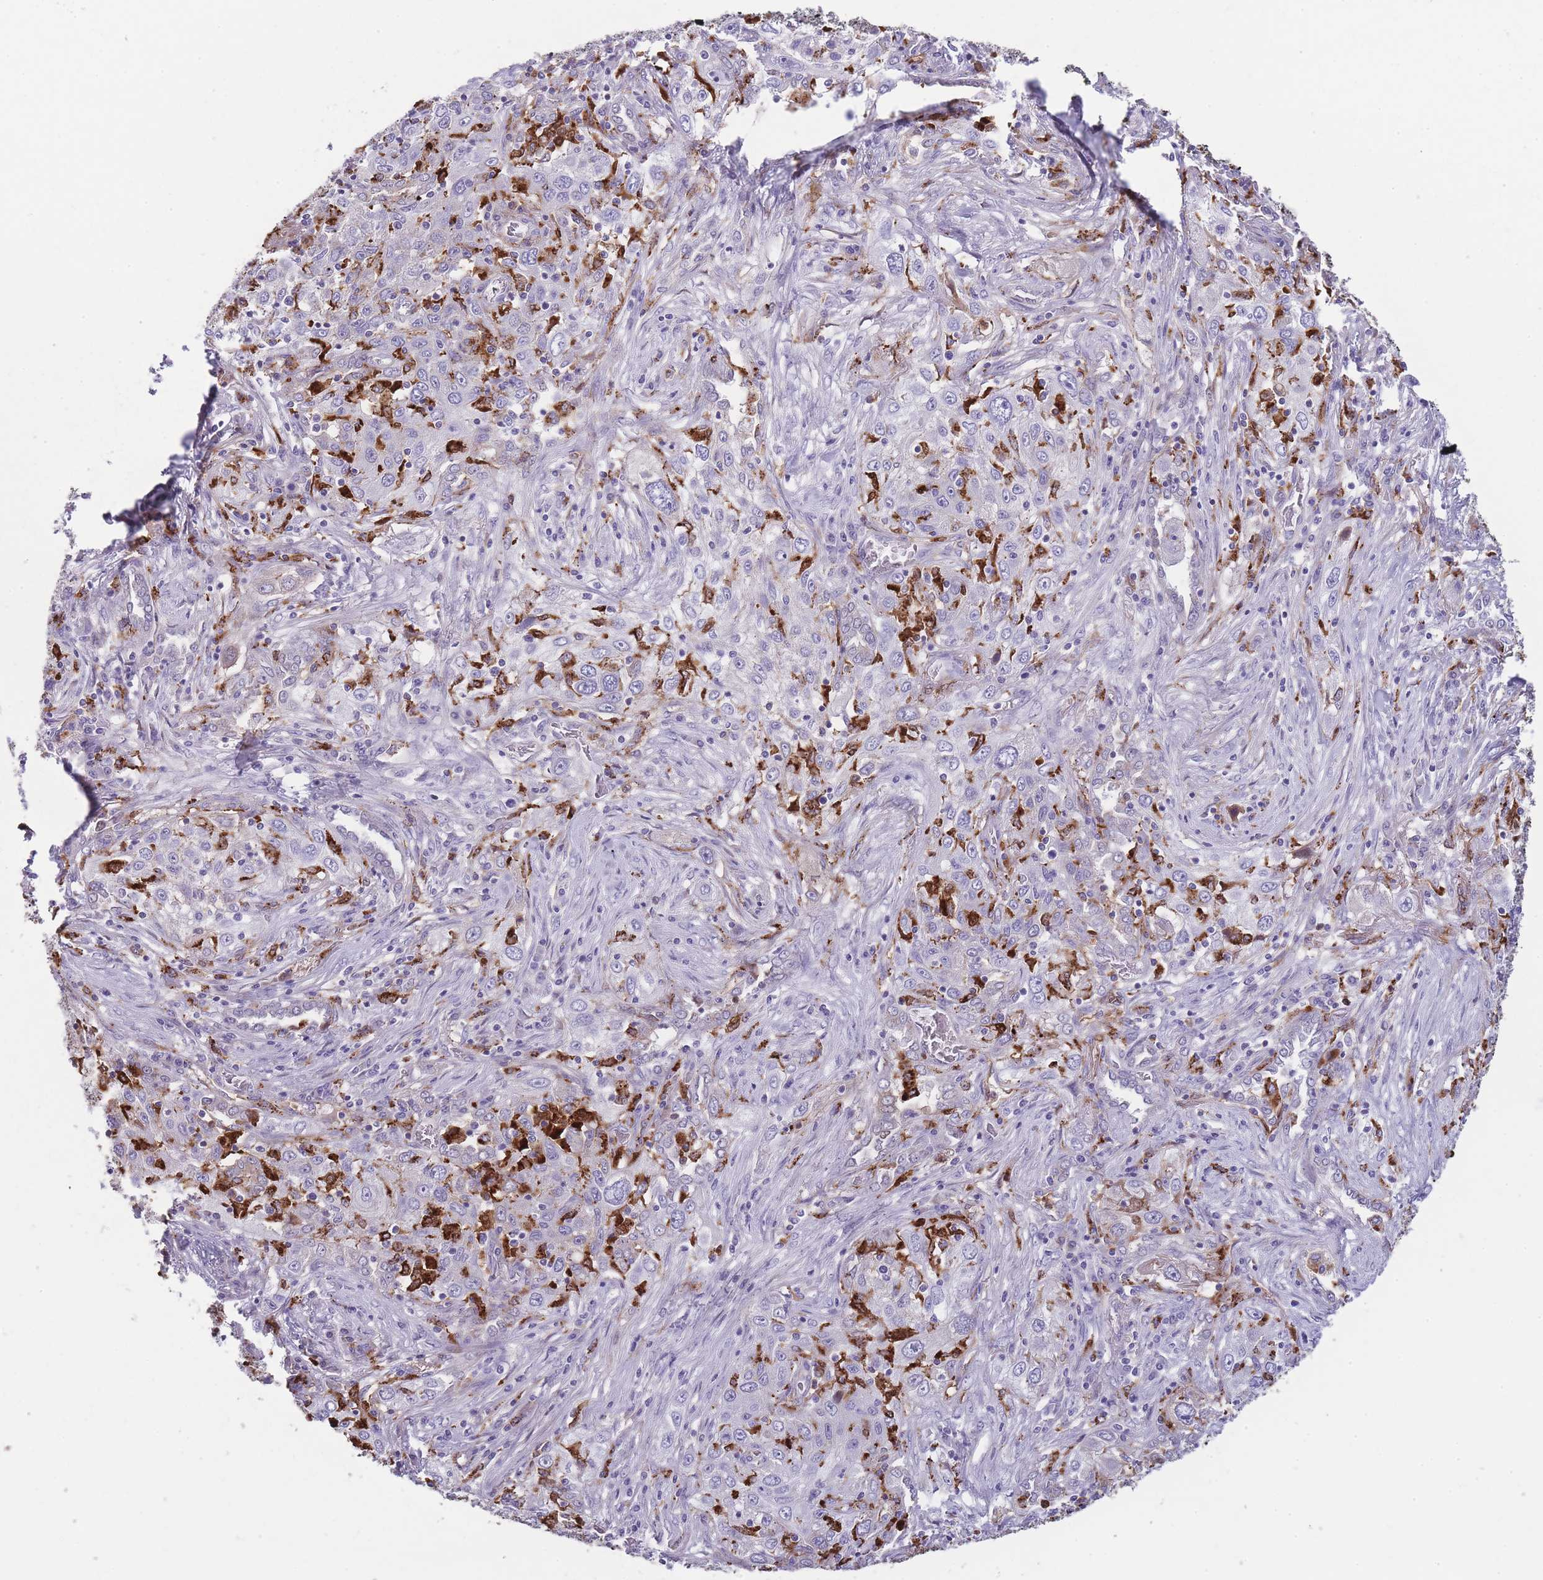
{"staining": {"intensity": "negative", "quantity": "none", "location": "none"}, "tissue": "lung cancer", "cell_type": "Tumor cells", "image_type": "cancer", "snomed": [{"axis": "morphology", "description": "Squamous cell carcinoma, NOS"}, {"axis": "topography", "description": "Lung"}], "caption": "This photomicrograph is of lung cancer stained with IHC to label a protein in brown with the nuclei are counter-stained blue. There is no expression in tumor cells.", "gene": "GNAT1", "patient": {"sex": "female", "age": 69}}